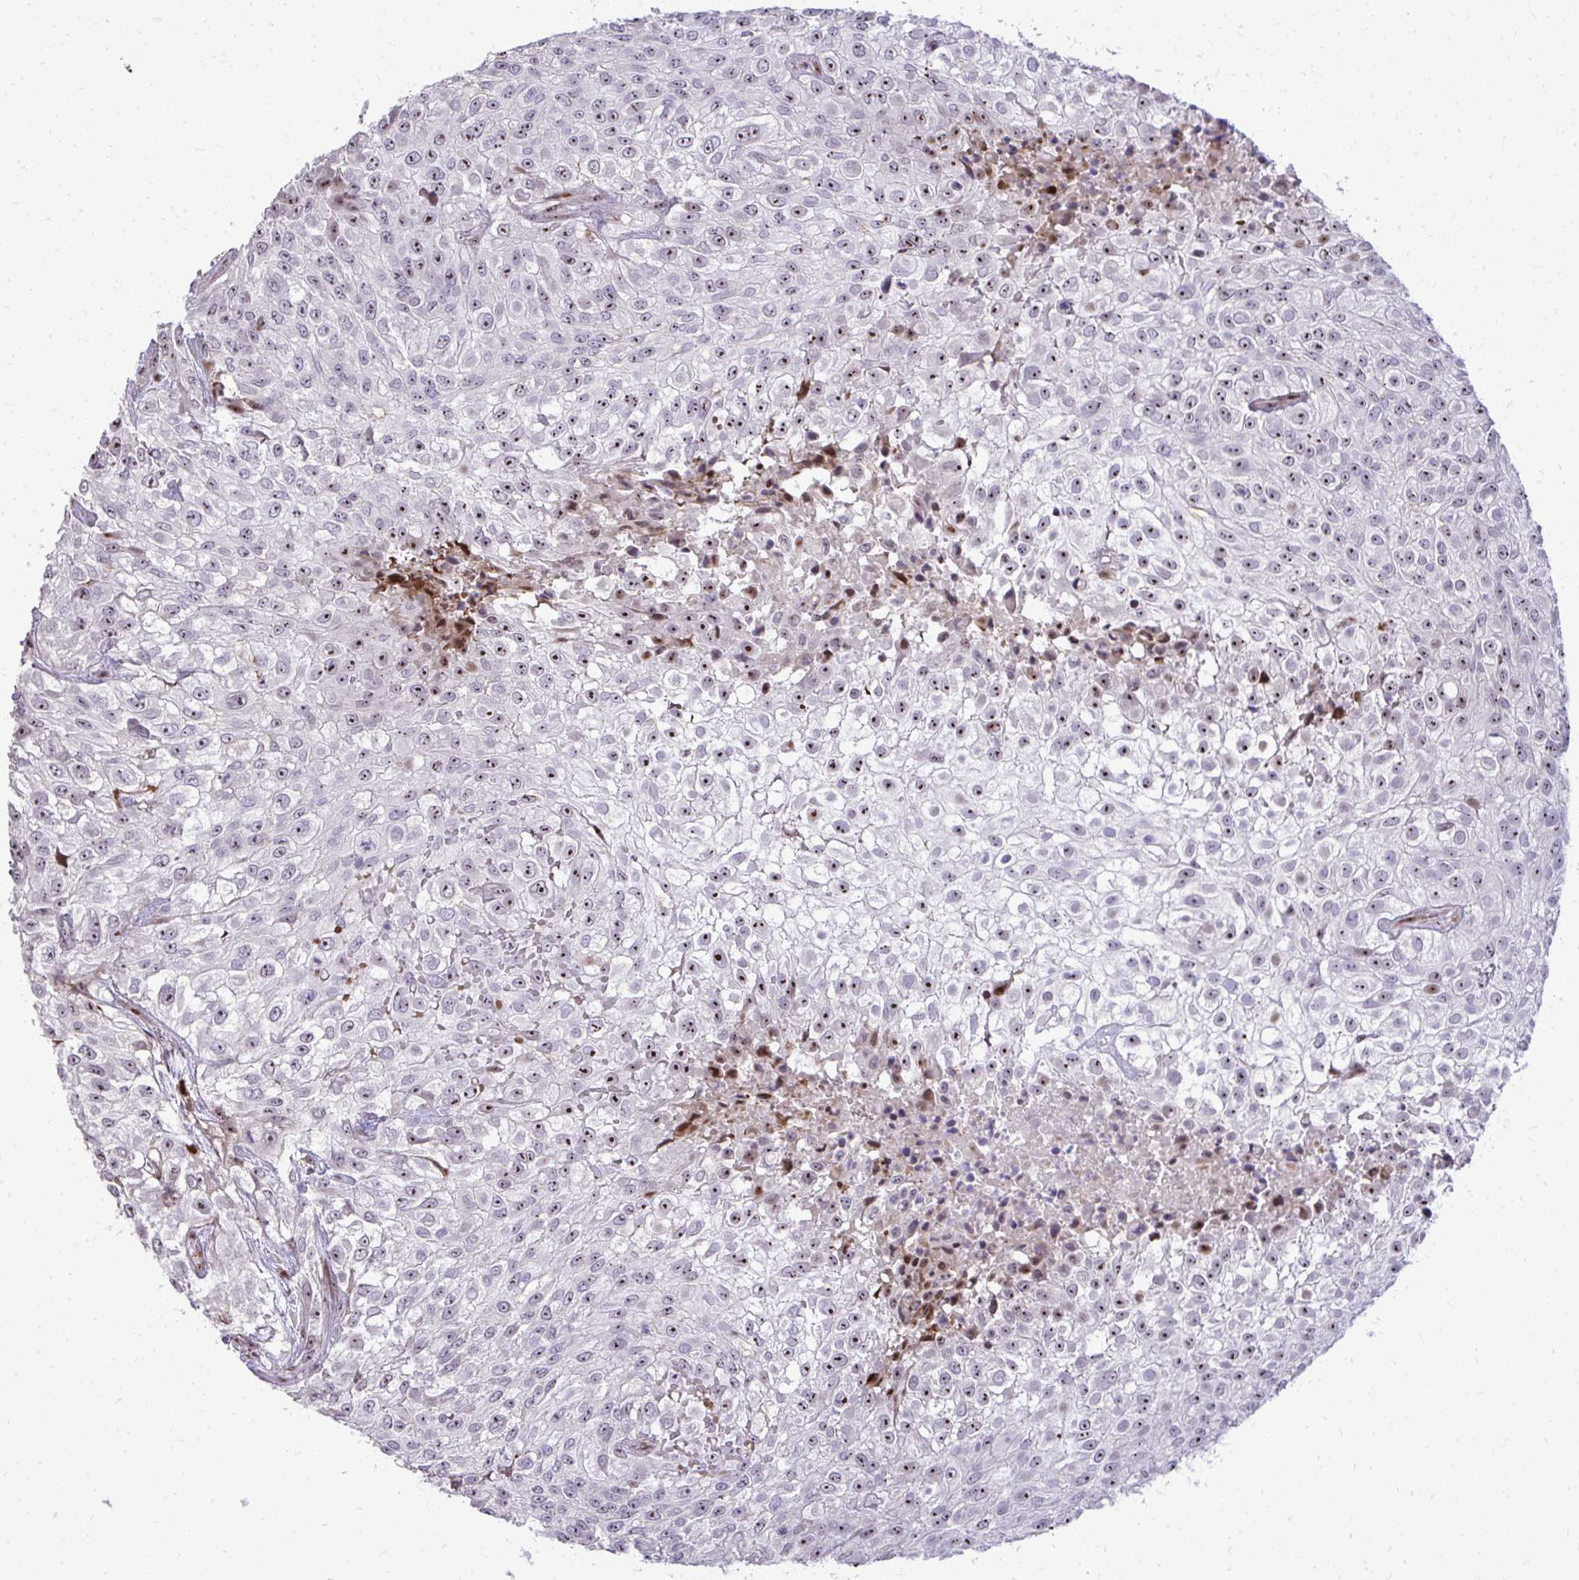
{"staining": {"intensity": "moderate", "quantity": "25%-75%", "location": "nuclear"}, "tissue": "urothelial cancer", "cell_type": "Tumor cells", "image_type": "cancer", "snomed": [{"axis": "morphology", "description": "Urothelial carcinoma, High grade"}, {"axis": "topography", "description": "Urinary bladder"}], "caption": "Immunohistochemical staining of urothelial carcinoma (high-grade) reveals moderate nuclear protein positivity in approximately 25%-75% of tumor cells. The staining was performed using DAB (3,3'-diaminobenzidine), with brown indicating positive protein expression. Nuclei are stained blue with hematoxylin.", "gene": "DLX4", "patient": {"sex": "male", "age": 56}}